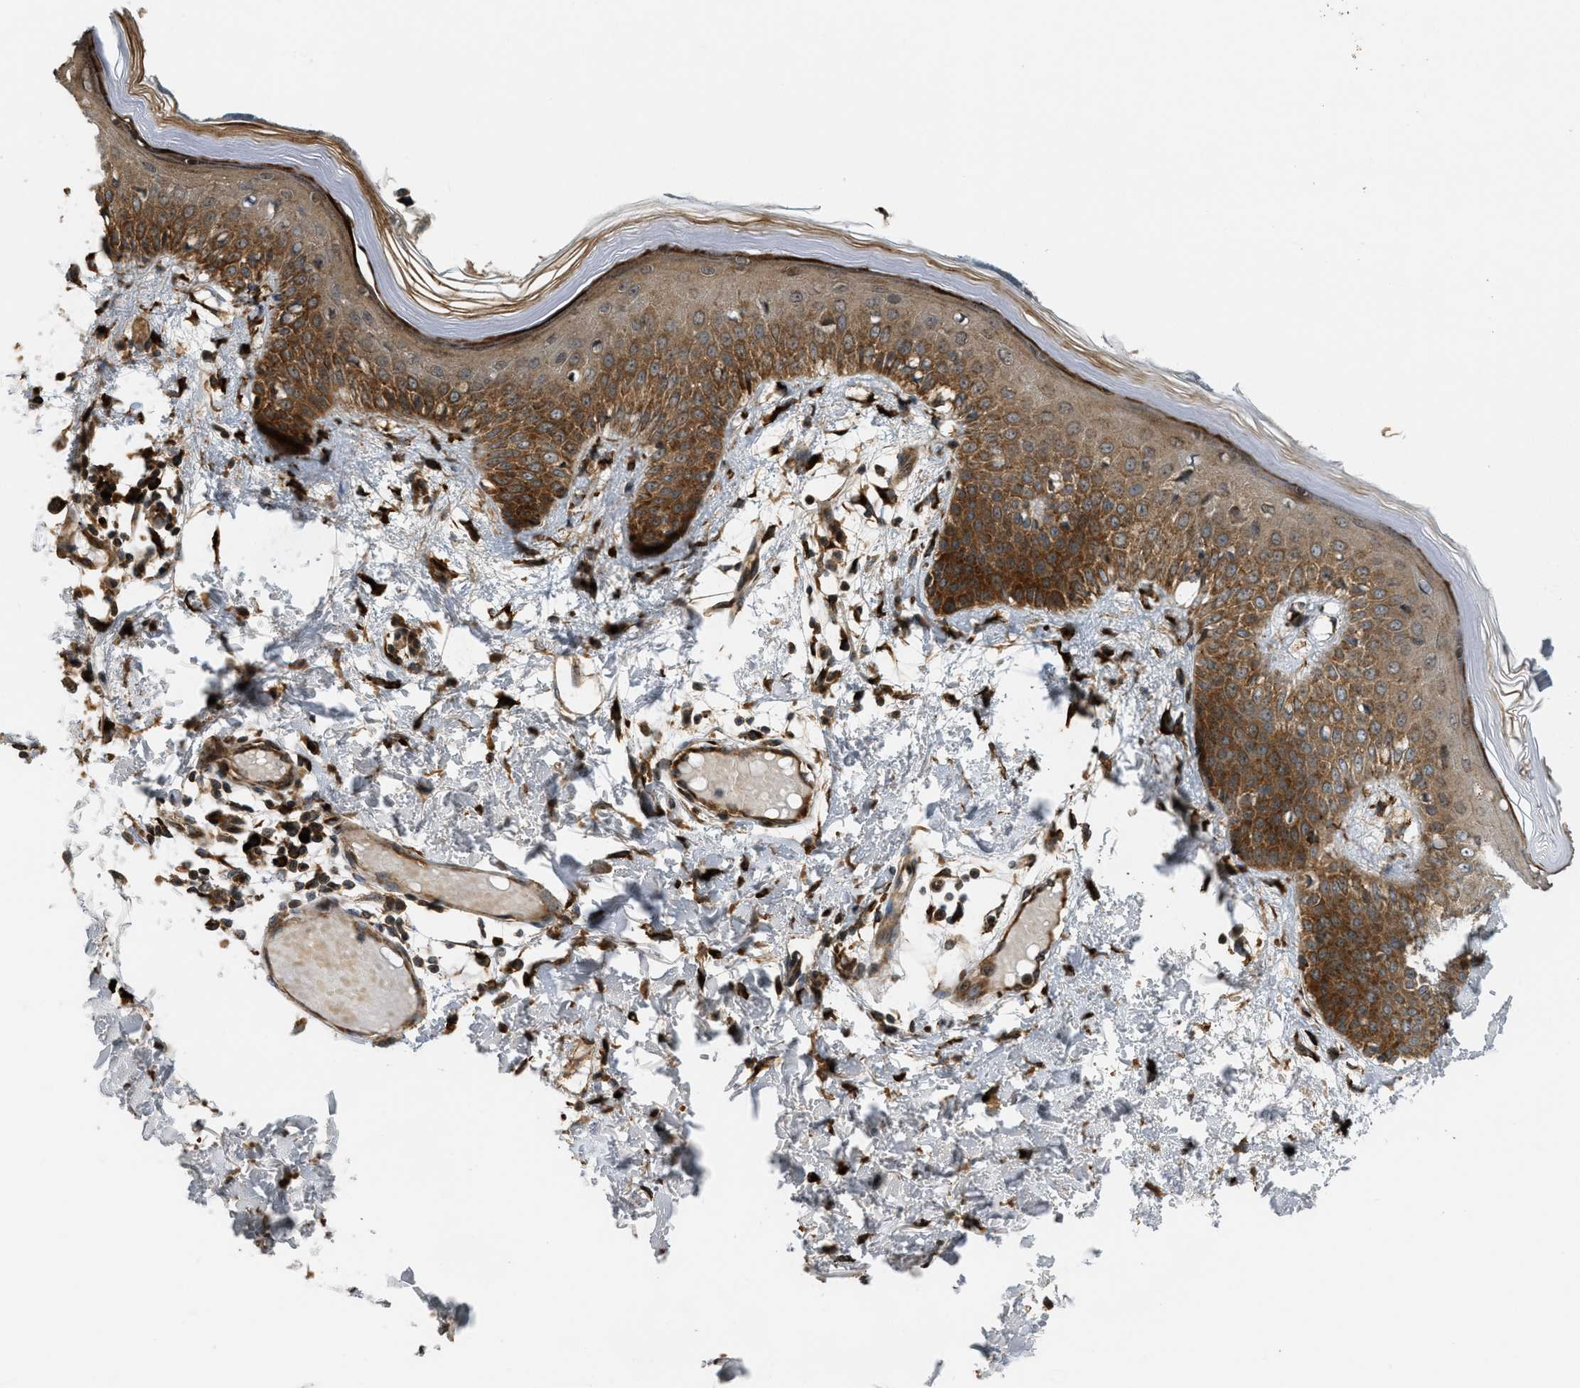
{"staining": {"intensity": "strong", "quantity": ">75%", "location": "cytoplasmic/membranous"}, "tissue": "skin", "cell_type": "Fibroblasts", "image_type": "normal", "snomed": [{"axis": "morphology", "description": "Normal tissue, NOS"}, {"axis": "topography", "description": "Skin"}], "caption": "This is an image of immunohistochemistry (IHC) staining of benign skin, which shows strong staining in the cytoplasmic/membranous of fibroblasts.", "gene": "PCDH18", "patient": {"sex": "male", "age": 53}}